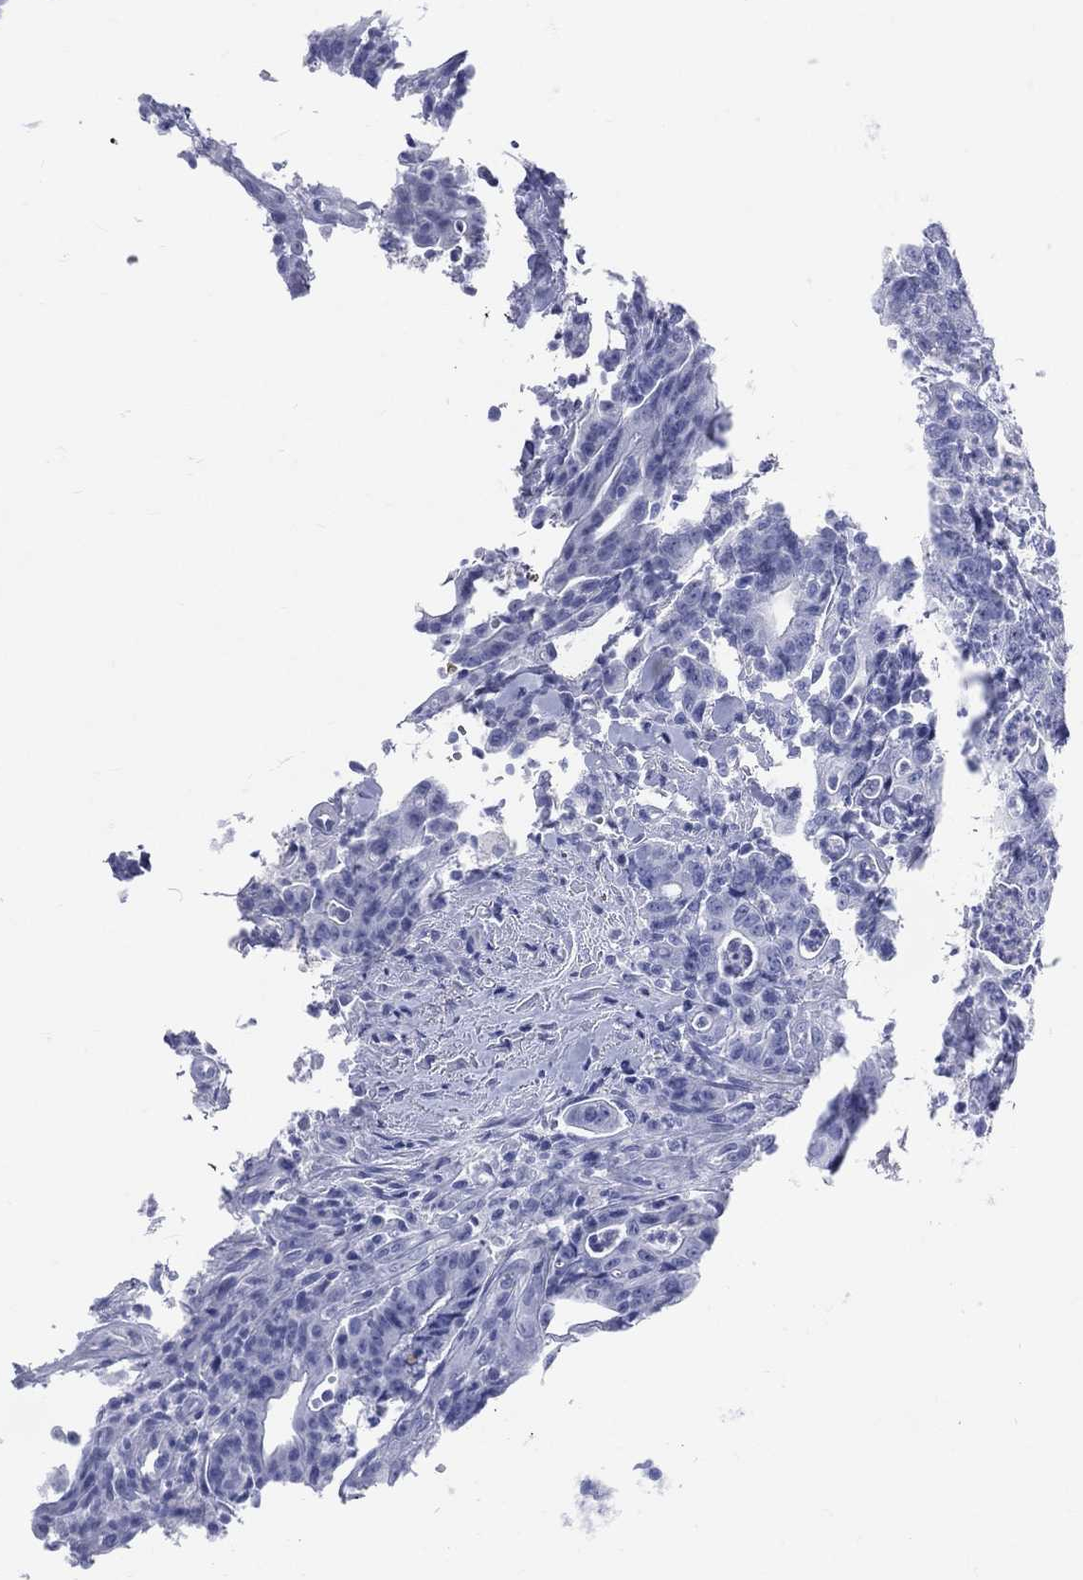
{"staining": {"intensity": "negative", "quantity": "none", "location": "none"}, "tissue": "colorectal cancer", "cell_type": "Tumor cells", "image_type": "cancer", "snomed": [{"axis": "morphology", "description": "Adenocarcinoma, NOS"}, {"axis": "topography", "description": "Colon"}], "caption": "Immunohistochemistry (IHC) image of neoplastic tissue: human adenocarcinoma (colorectal) stained with DAB (3,3'-diaminobenzidine) exhibits no significant protein positivity in tumor cells.", "gene": "CYLC1", "patient": {"sex": "male", "age": 70}}